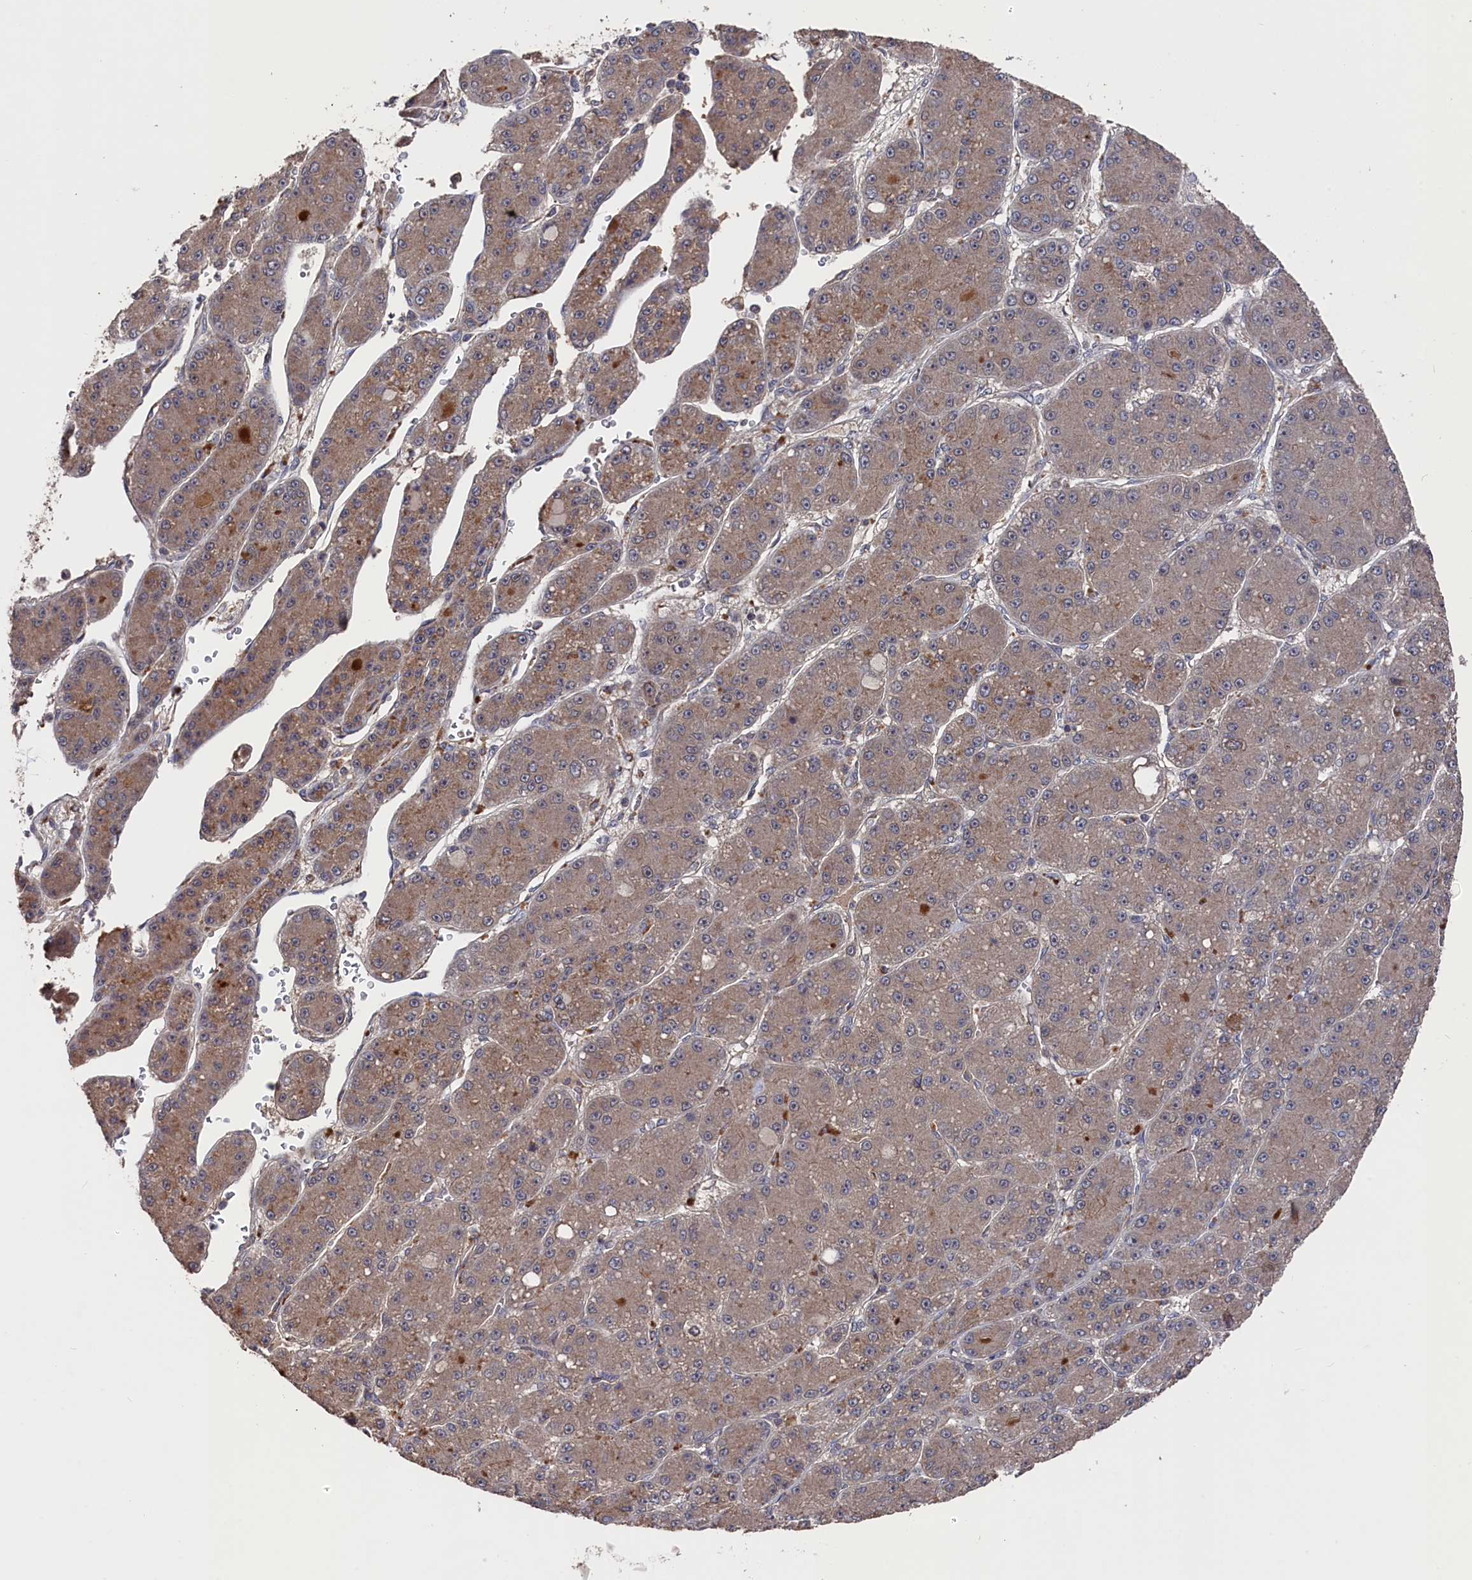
{"staining": {"intensity": "moderate", "quantity": ">75%", "location": "cytoplasmic/membranous"}, "tissue": "liver cancer", "cell_type": "Tumor cells", "image_type": "cancer", "snomed": [{"axis": "morphology", "description": "Carcinoma, Hepatocellular, NOS"}, {"axis": "topography", "description": "Liver"}], "caption": "Liver cancer (hepatocellular carcinoma) tissue exhibits moderate cytoplasmic/membranous expression in about >75% of tumor cells, visualized by immunohistochemistry.", "gene": "TMC5", "patient": {"sex": "male", "age": 67}}